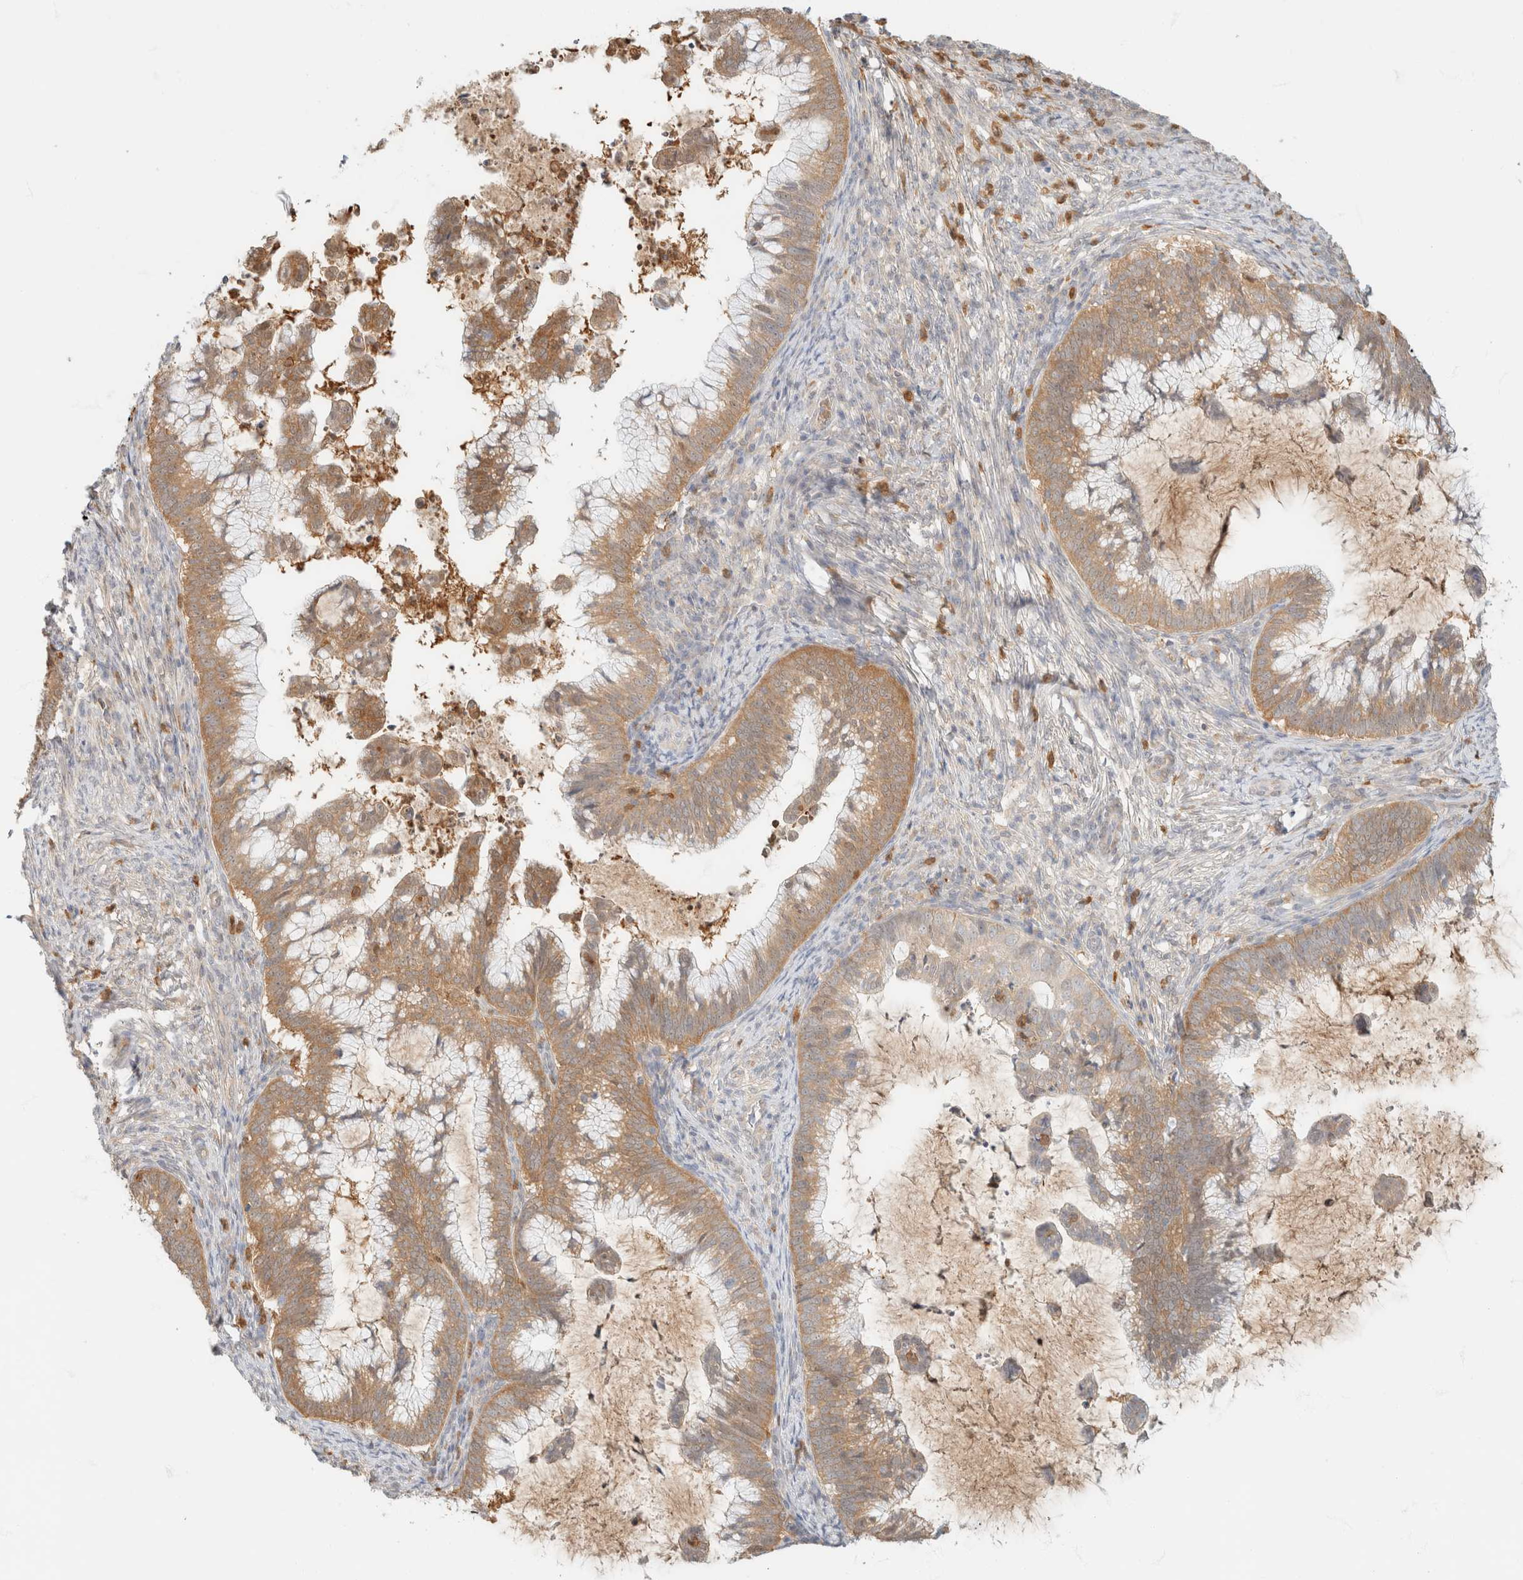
{"staining": {"intensity": "moderate", "quantity": ">75%", "location": "cytoplasmic/membranous"}, "tissue": "cervical cancer", "cell_type": "Tumor cells", "image_type": "cancer", "snomed": [{"axis": "morphology", "description": "Adenocarcinoma, NOS"}, {"axis": "topography", "description": "Cervix"}], "caption": "IHC (DAB) staining of cervical cancer (adenocarcinoma) displays moderate cytoplasmic/membranous protein positivity in approximately >75% of tumor cells.", "gene": "GPI", "patient": {"sex": "female", "age": 36}}